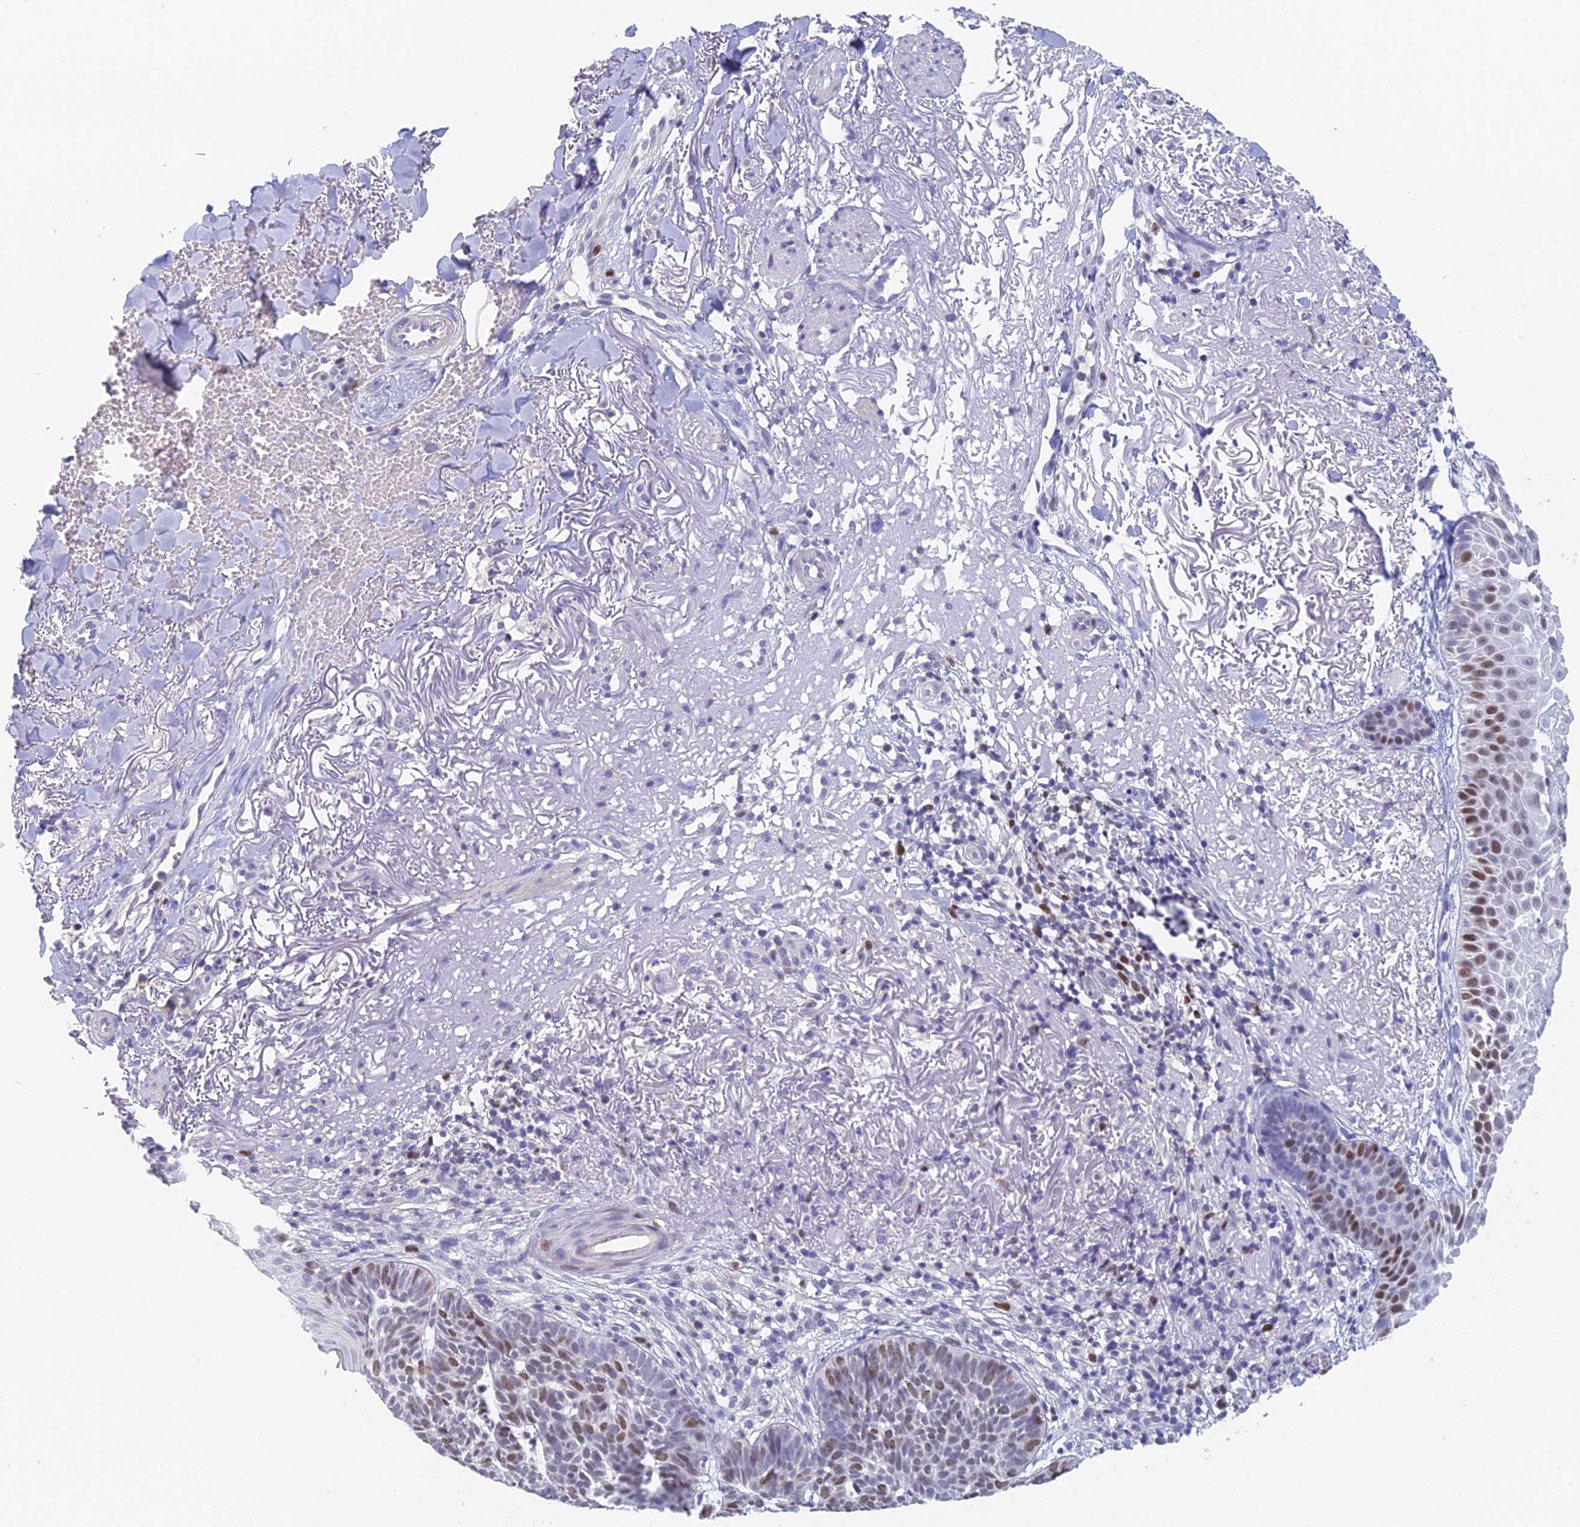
{"staining": {"intensity": "moderate", "quantity": "25%-75%", "location": "nuclear"}, "tissue": "skin cancer", "cell_type": "Tumor cells", "image_type": "cancer", "snomed": [{"axis": "morphology", "description": "Basal cell carcinoma"}, {"axis": "topography", "description": "Skin"}], "caption": "The histopathology image shows immunohistochemical staining of skin cancer. There is moderate nuclear staining is present in approximately 25%-75% of tumor cells.", "gene": "MCM2", "patient": {"sex": "female", "age": 78}}